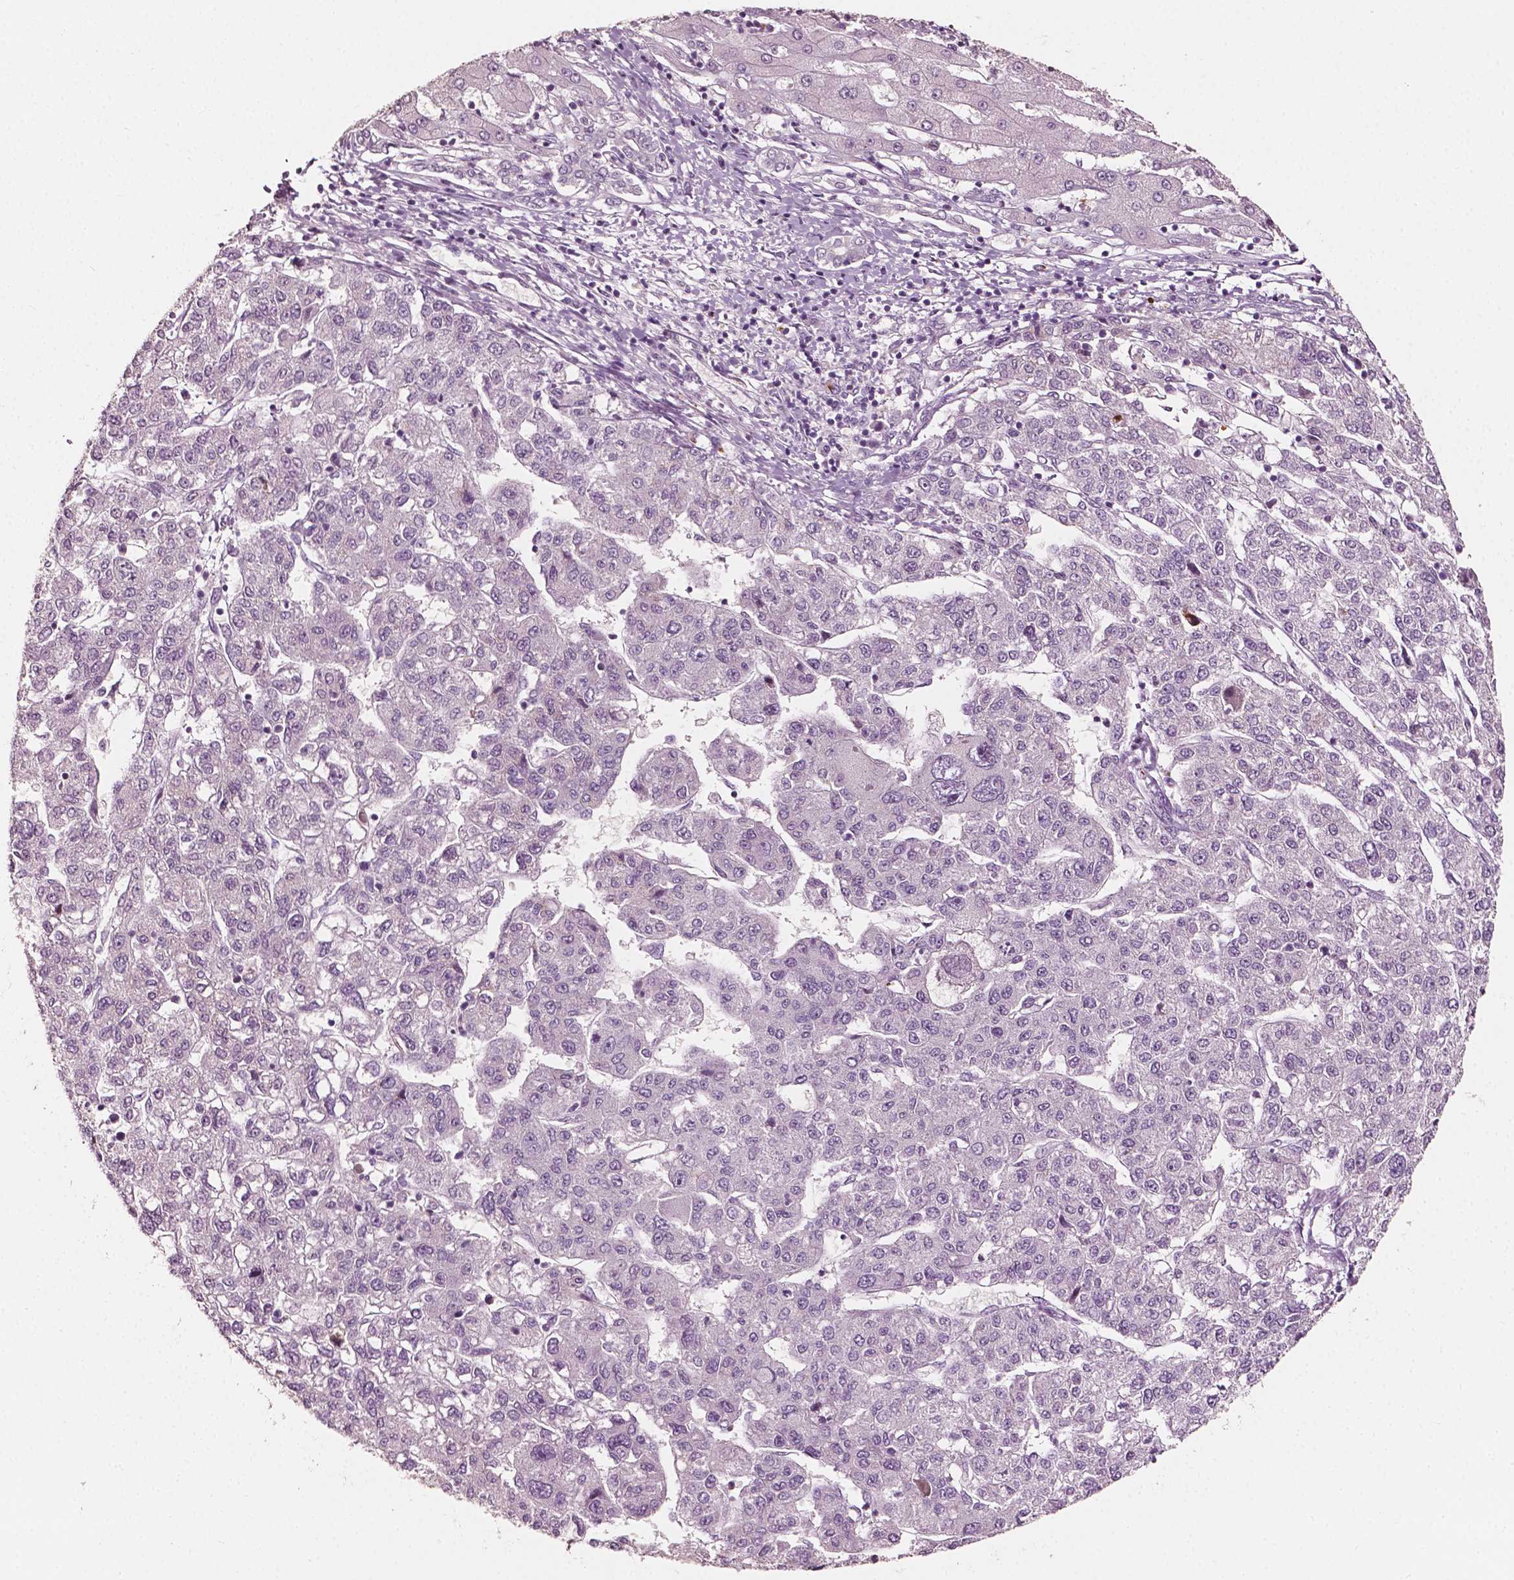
{"staining": {"intensity": "negative", "quantity": "none", "location": "none"}, "tissue": "liver cancer", "cell_type": "Tumor cells", "image_type": "cancer", "snomed": [{"axis": "morphology", "description": "Carcinoma, Hepatocellular, NOS"}, {"axis": "topography", "description": "Liver"}], "caption": "There is no significant positivity in tumor cells of hepatocellular carcinoma (liver).", "gene": "APOA4", "patient": {"sex": "male", "age": 56}}